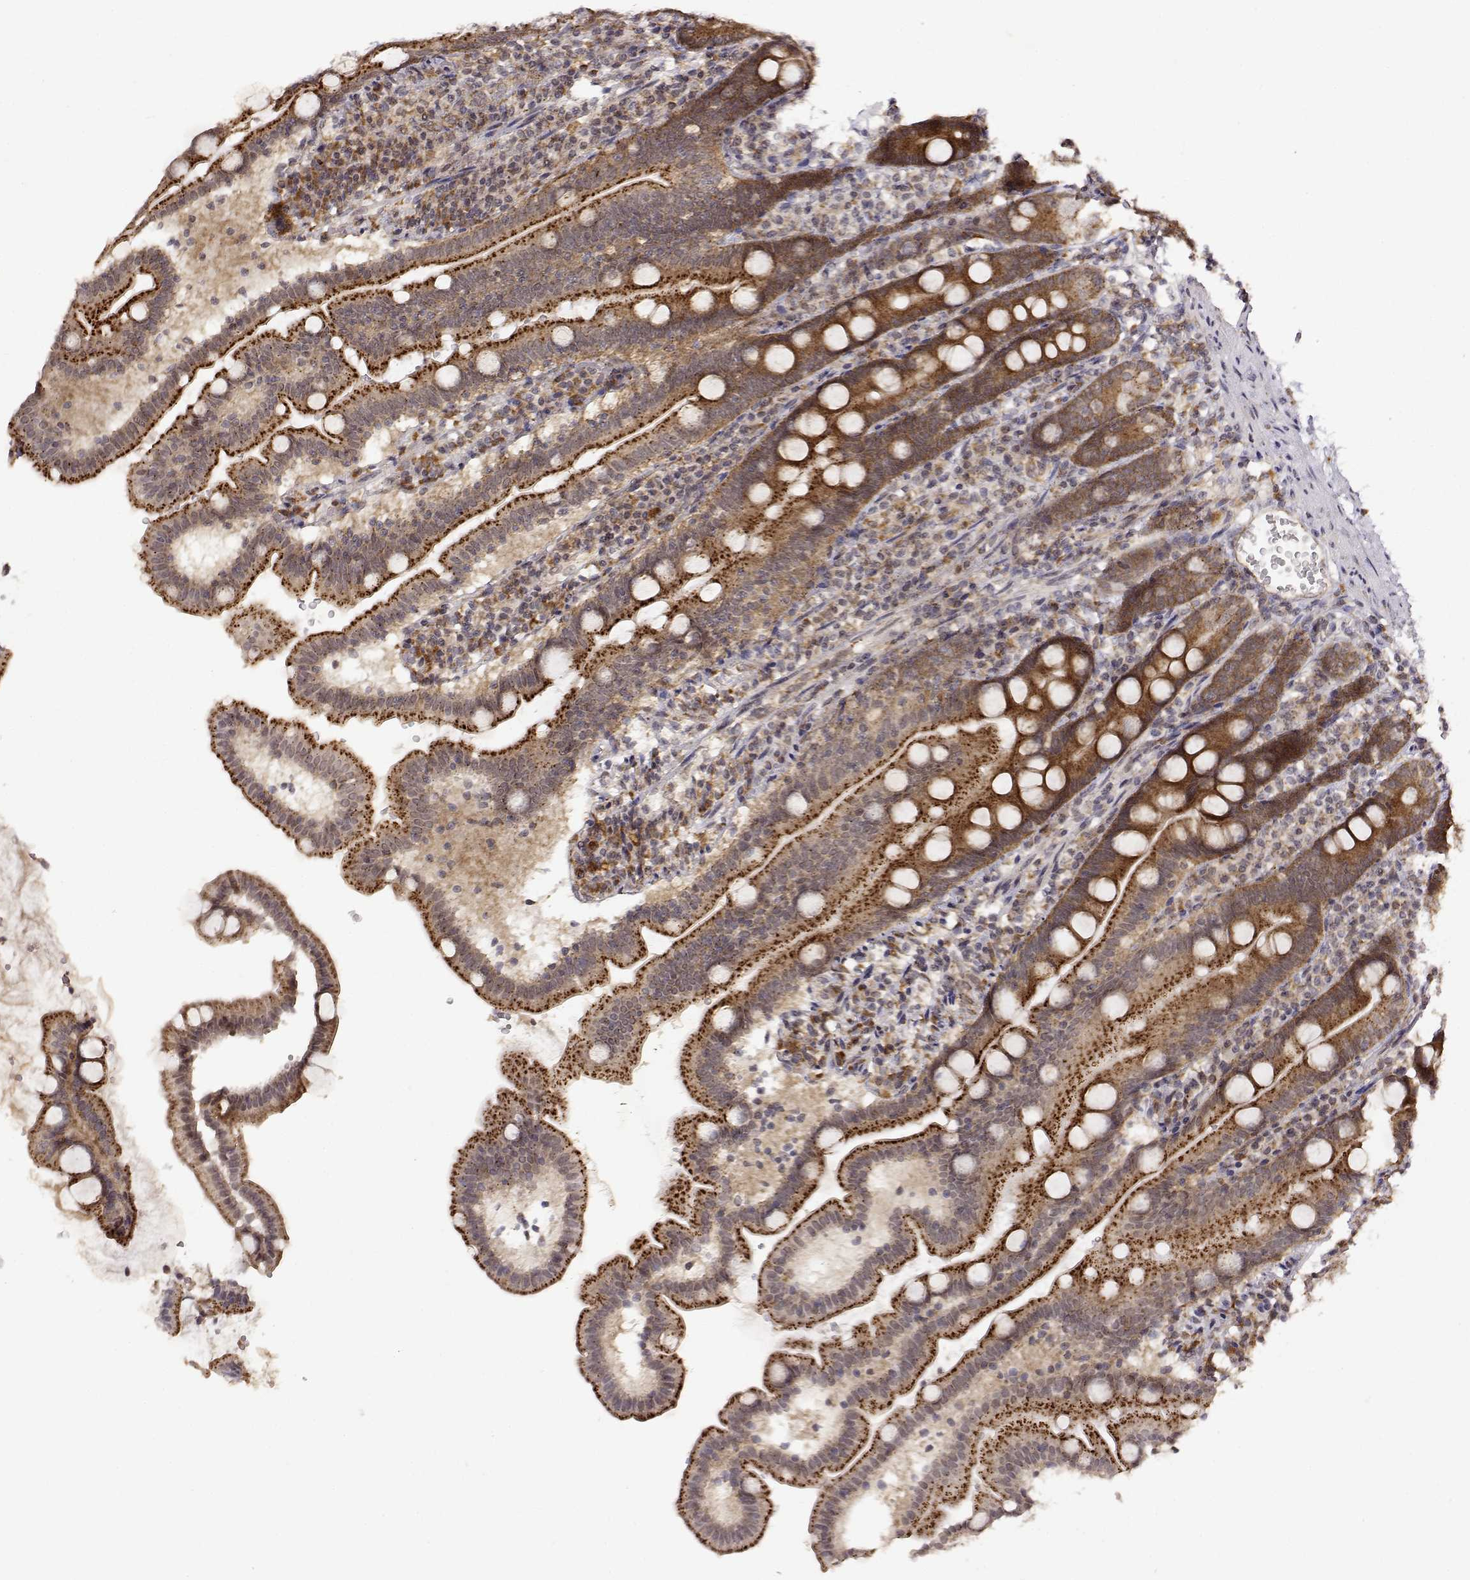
{"staining": {"intensity": "strong", "quantity": ">75%", "location": "cytoplasmic/membranous"}, "tissue": "duodenum", "cell_type": "Glandular cells", "image_type": "normal", "snomed": [{"axis": "morphology", "description": "Normal tissue, NOS"}, {"axis": "topography", "description": "Duodenum"}], "caption": "DAB immunohistochemical staining of unremarkable duodenum displays strong cytoplasmic/membranous protein expression in approximately >75% of glandular cells.", "gene": "RNF13", "patient": {"sex": "female", "age": 67}}